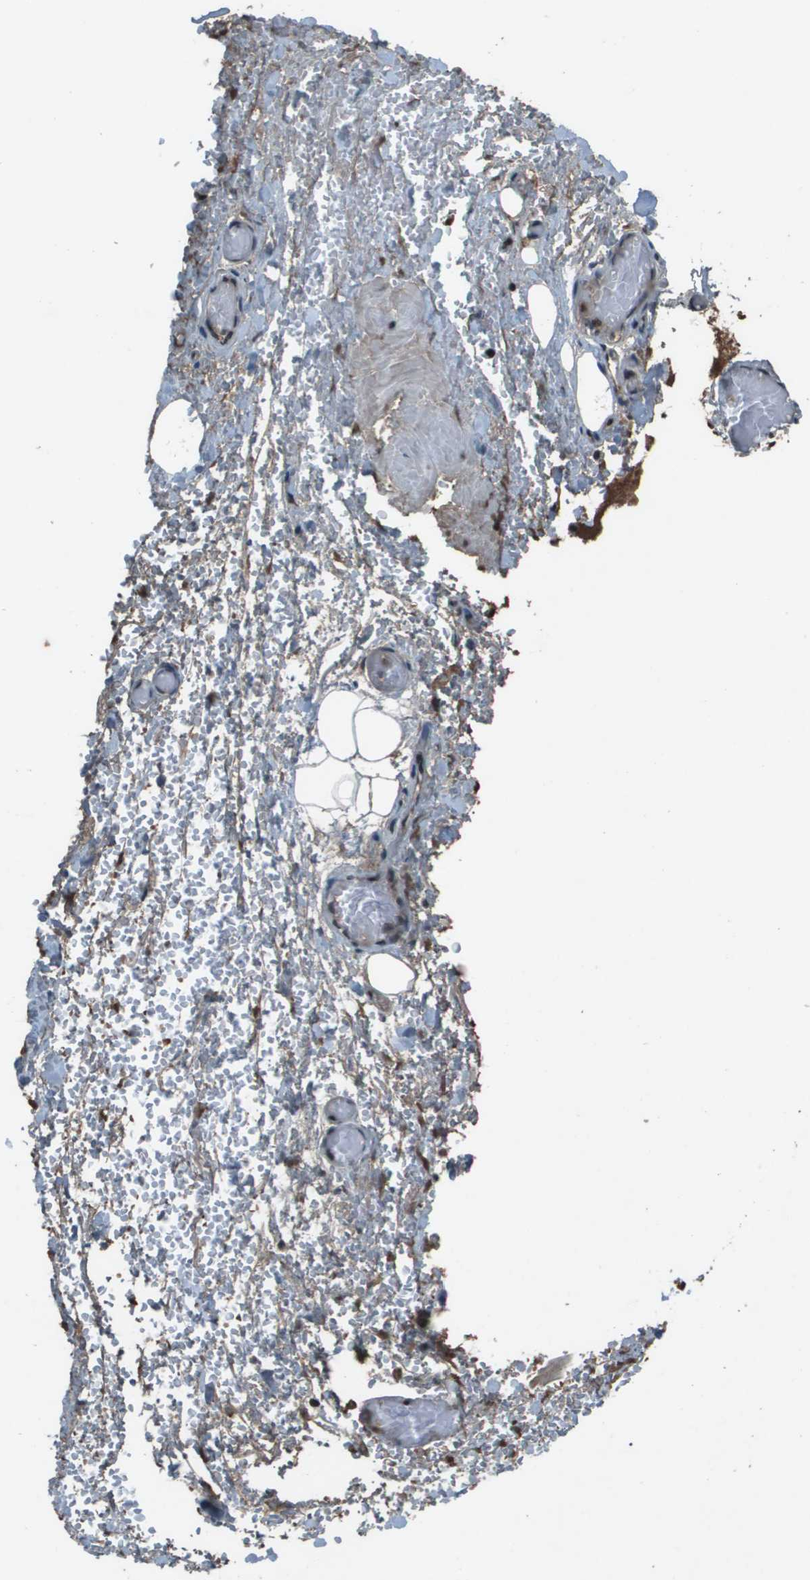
{"staining": {"intensity": "negative", "quantity": "none", "location": "none"}, "tissue": "adipose tissue", "cell_type": "Adipocytes", "image_type": "normal", "snomed": [{"axis": "morphology", "description": "Normal tissue, NOS"}, {"axis": "morphology", "description": "Adenocarcinoma, NOS"}, {"axis": "topography", "description": "Esophagus"}], "caption": "IHC photomicrograph of unremarkable adipose tissue stained for a protein (brown), which displays no staining in adipocytes. The staining is performed using DAB (3,3'-diaminobenzidine) brown chromogen with nuclei counter-stained in using hematoxylin.", "gene": "CXCL12", "patient": {"sex": "male", "age": 62}}